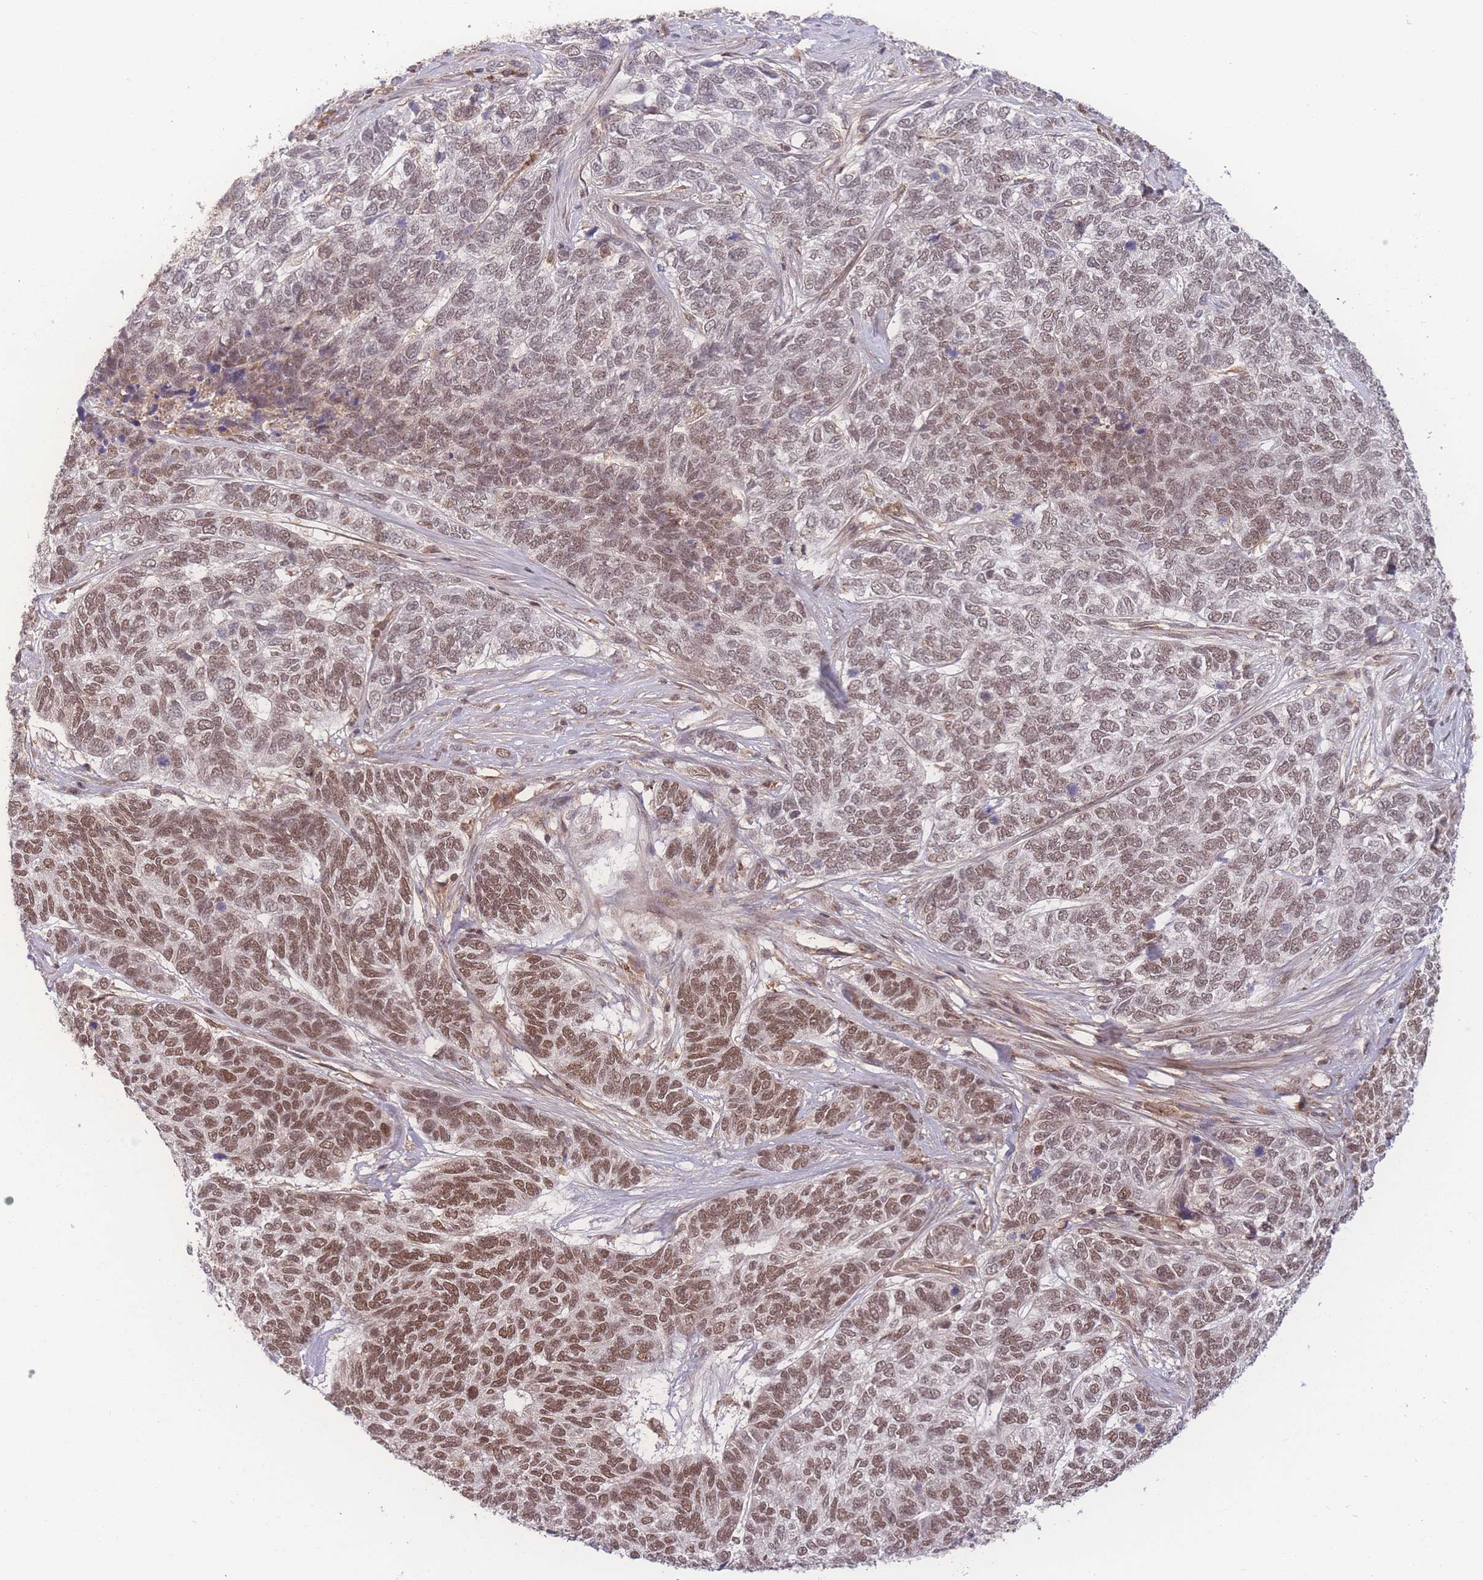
{"staining": {"intensity": "moderate", "quantity": ">75%", "location": "nuclear"}, "tissue": "skin cancer", "cell_type": "Tumor cells", "image_type": "cancer", "snomed": [{"axis": "morphology", "description": "Basal cell carcinoma"}, {"axis": "topography", "description": "Skin"}], "caption": "The image reveals staining of skin cancer (basal cell carcinoma), revealing moderate nuclear protein expression (brown color) within tumor cells.", "gene": "RAVER1", "patient": {"sex": "female", "age": 65}}